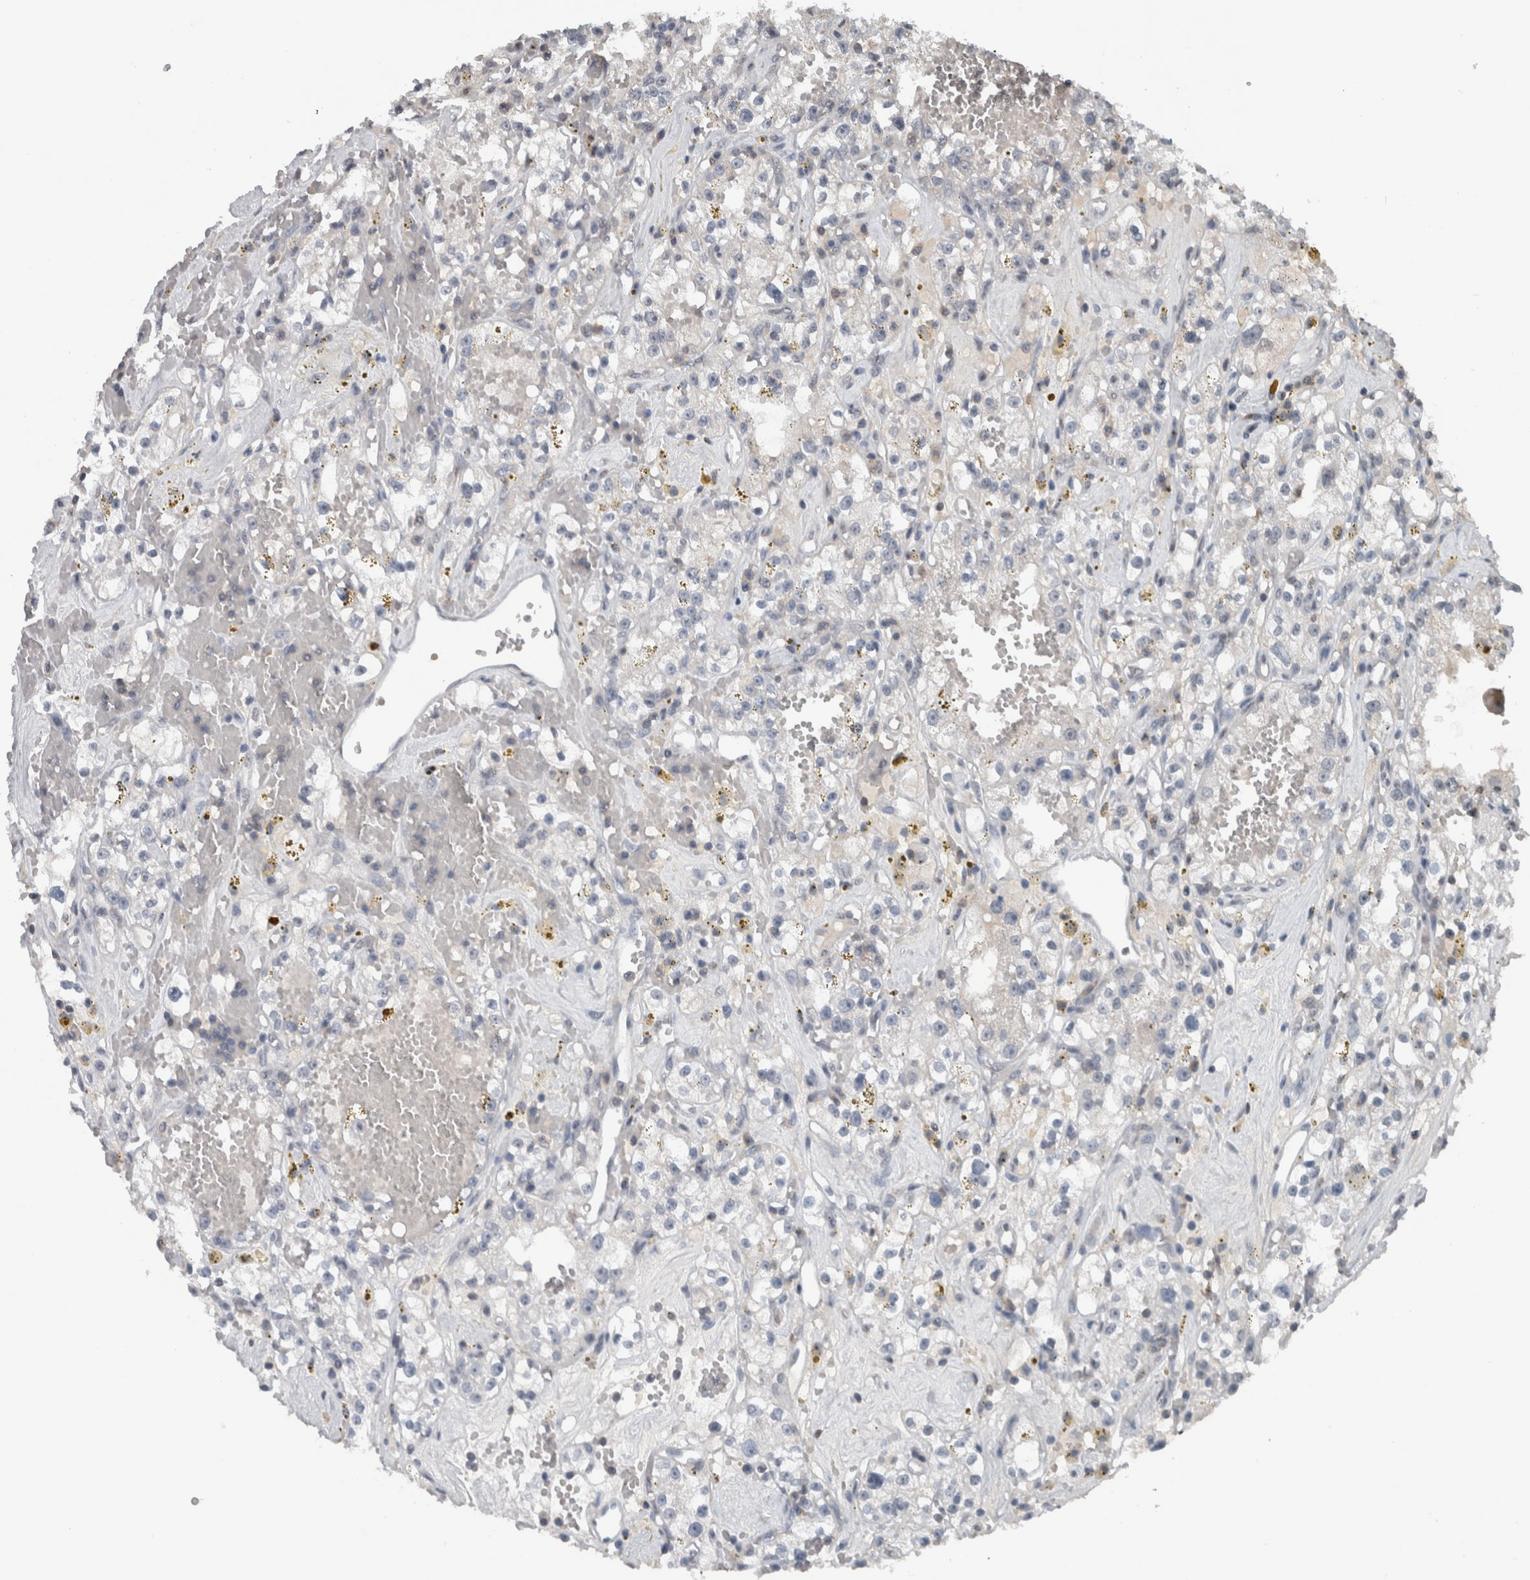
{"staining": {"intensity": "negative", "quantity": "none", "location": "none"}, "tissue": "renal cancer", "cell_type": "Tumor cells", "image_type": "cancer", "snomed": [{"axis": "morphology", "description": "Adenocarcinoma, NOS"}, {"axis": "topography", "description": "Kidney"}], "caption": "Immunohistochemistry micrograph of neoplastic tissue: human renal cancer stained with DAB demonstrates no significant protein staining in tumor cells.", "gene": "MAFF", "patient": {"sex": "male", "age": 56}}